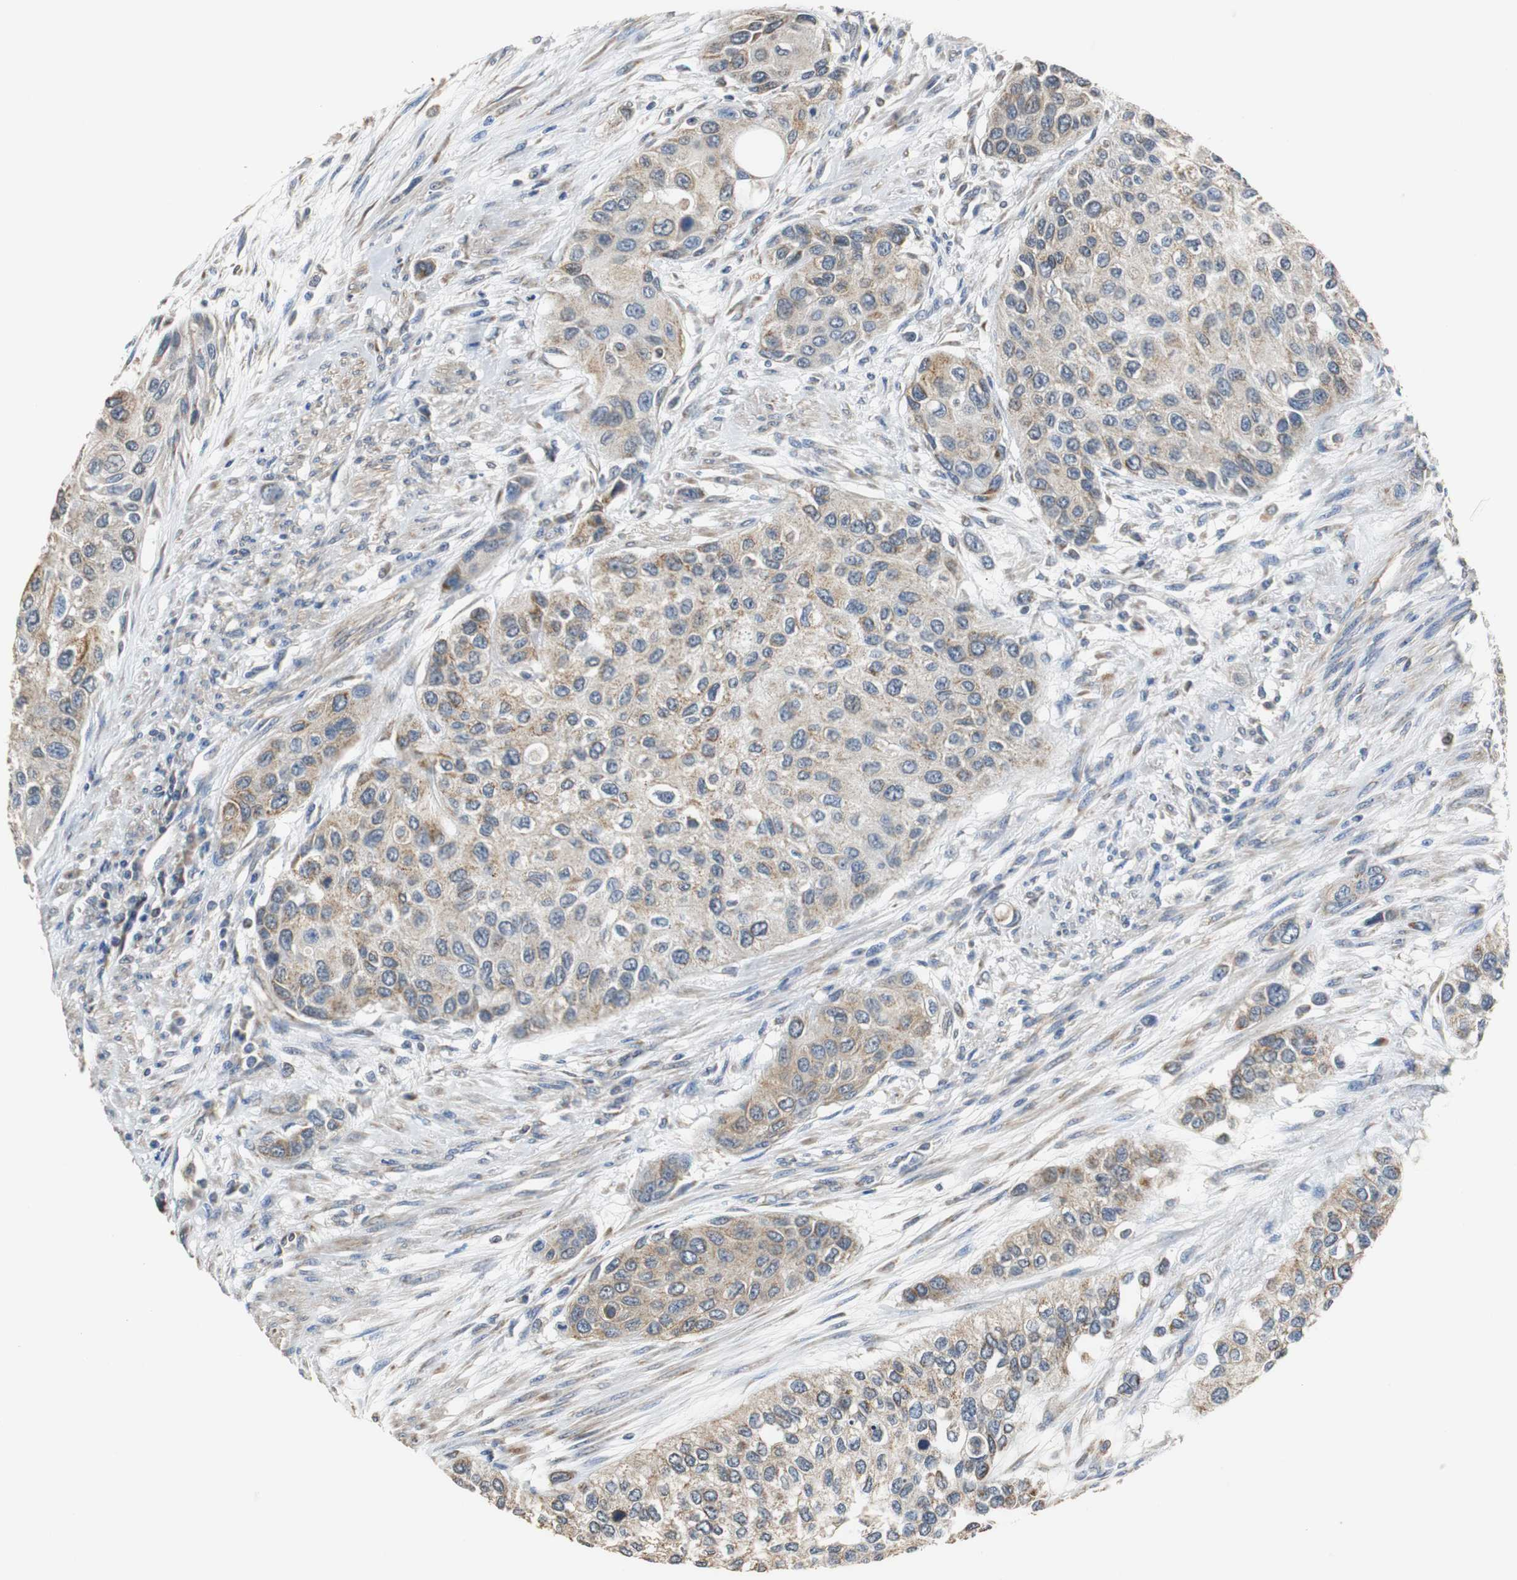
{"staining": {"intensity": "weak", "quantity": ">75%", "location": "cytoplasmic/membranous"}, "tissue": "urothelial cancer", "cell_type": "Tumor cells", "image_type": "cancer", "snomed": [{"axis": "morphology", "description": "Urothelial carcinoma, High grade"}, {"axis": "topography", "description": "Urinary bladder"}], "caption": "Brown immunohistochemical staining in urothelial carcinoma (high-grade) reveals weak cytoplasmic/membranous staining in approximately >75% of tumor cells.", "gene": "HMGCL", "patient": {"sex": "female", "age": 56}}